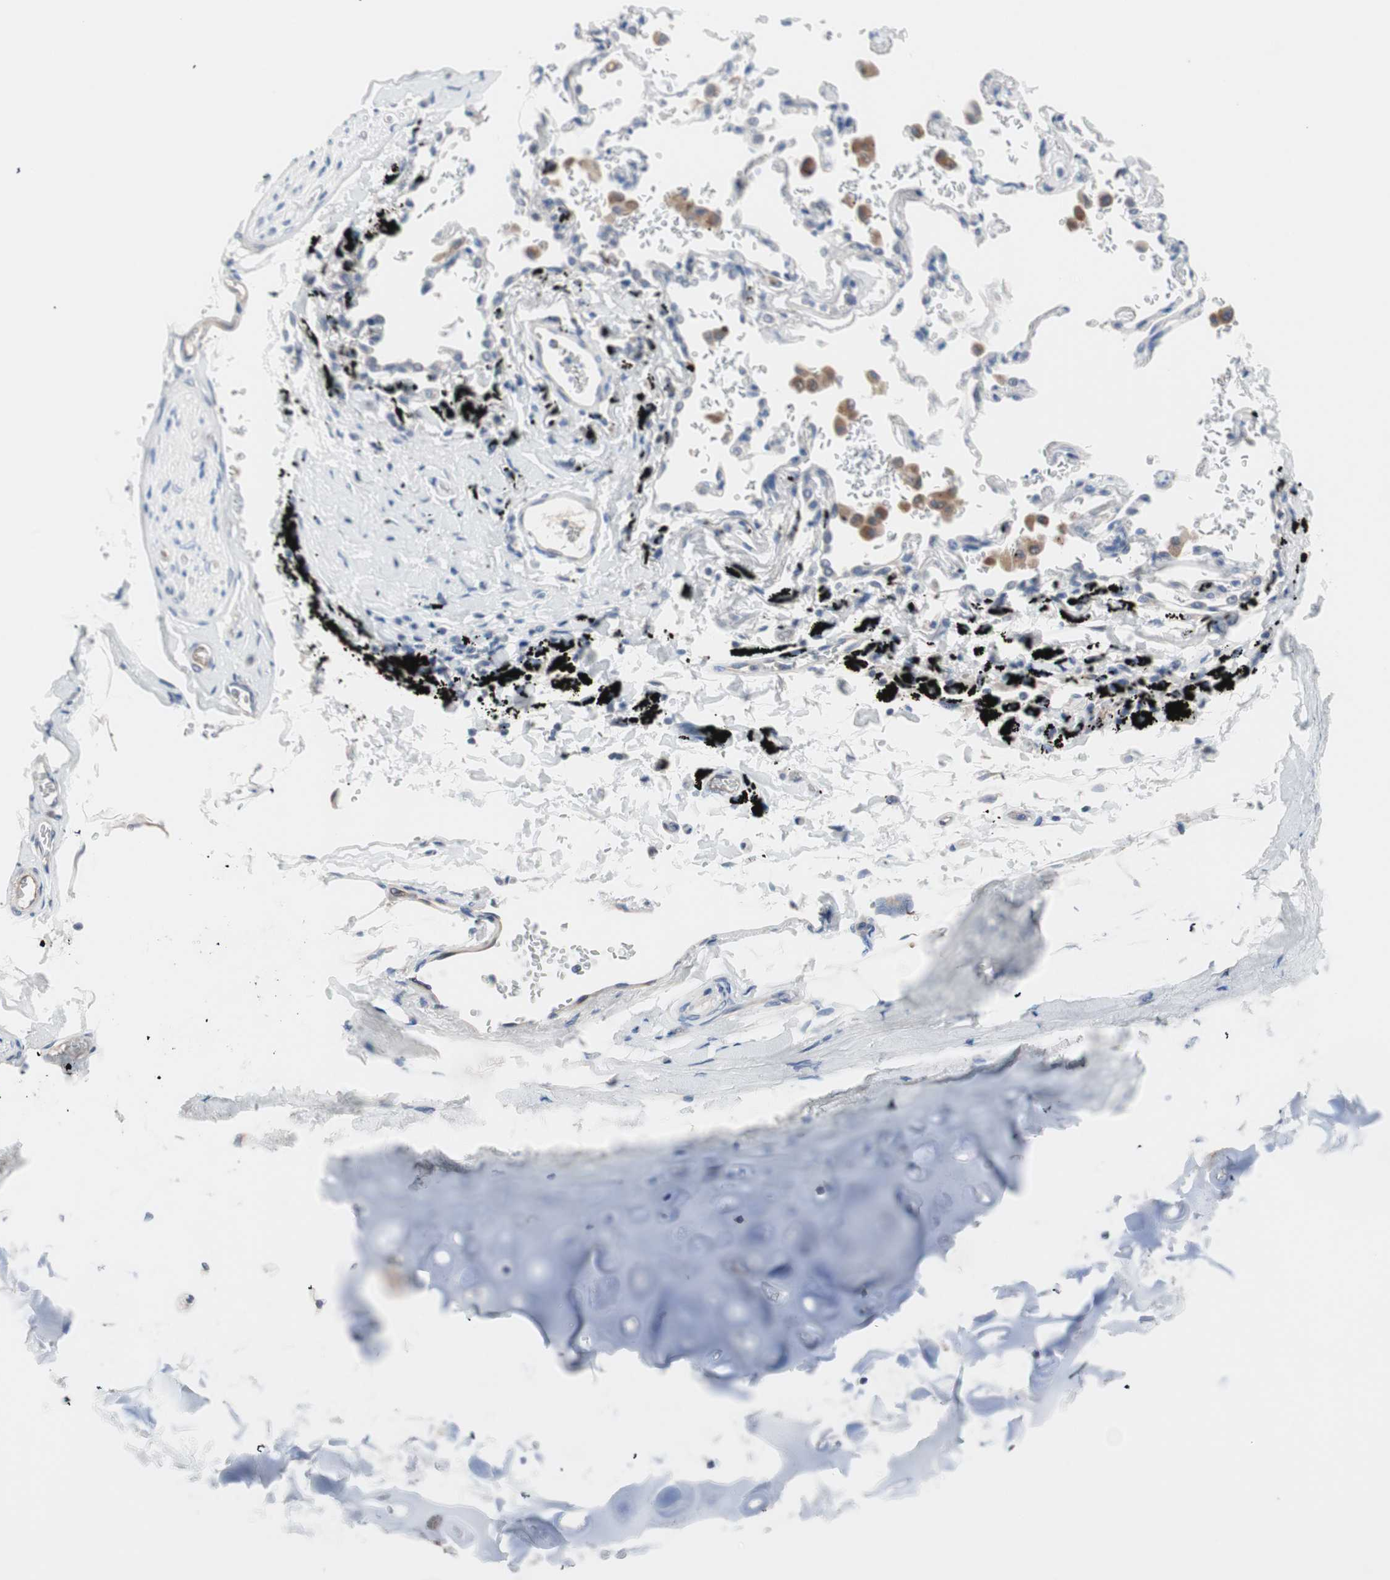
{"staining": {"intensity": "negative", "quantity": "none", "location": "none"}, "tissue": "adipose tissue", "cell_type": "Adipocytes", "image_type": "normal", "snomed": [{"axis": "morphology", "description": "Normal tissue, NOS"}, {"axis": "topography", "description": "Cartilage tissue"}, {"axis": "topography", "description": "Bronchus"}], "caption": "IHC photomicrograph of benign adipose tissue: adipose tissue stained with DAB displays no significant protein positivity in adipocytes. (DAB IHC with hematoxylin counter stain).", "gene": "ULBP1", "patient": {"sex": "female", "age": 73}}